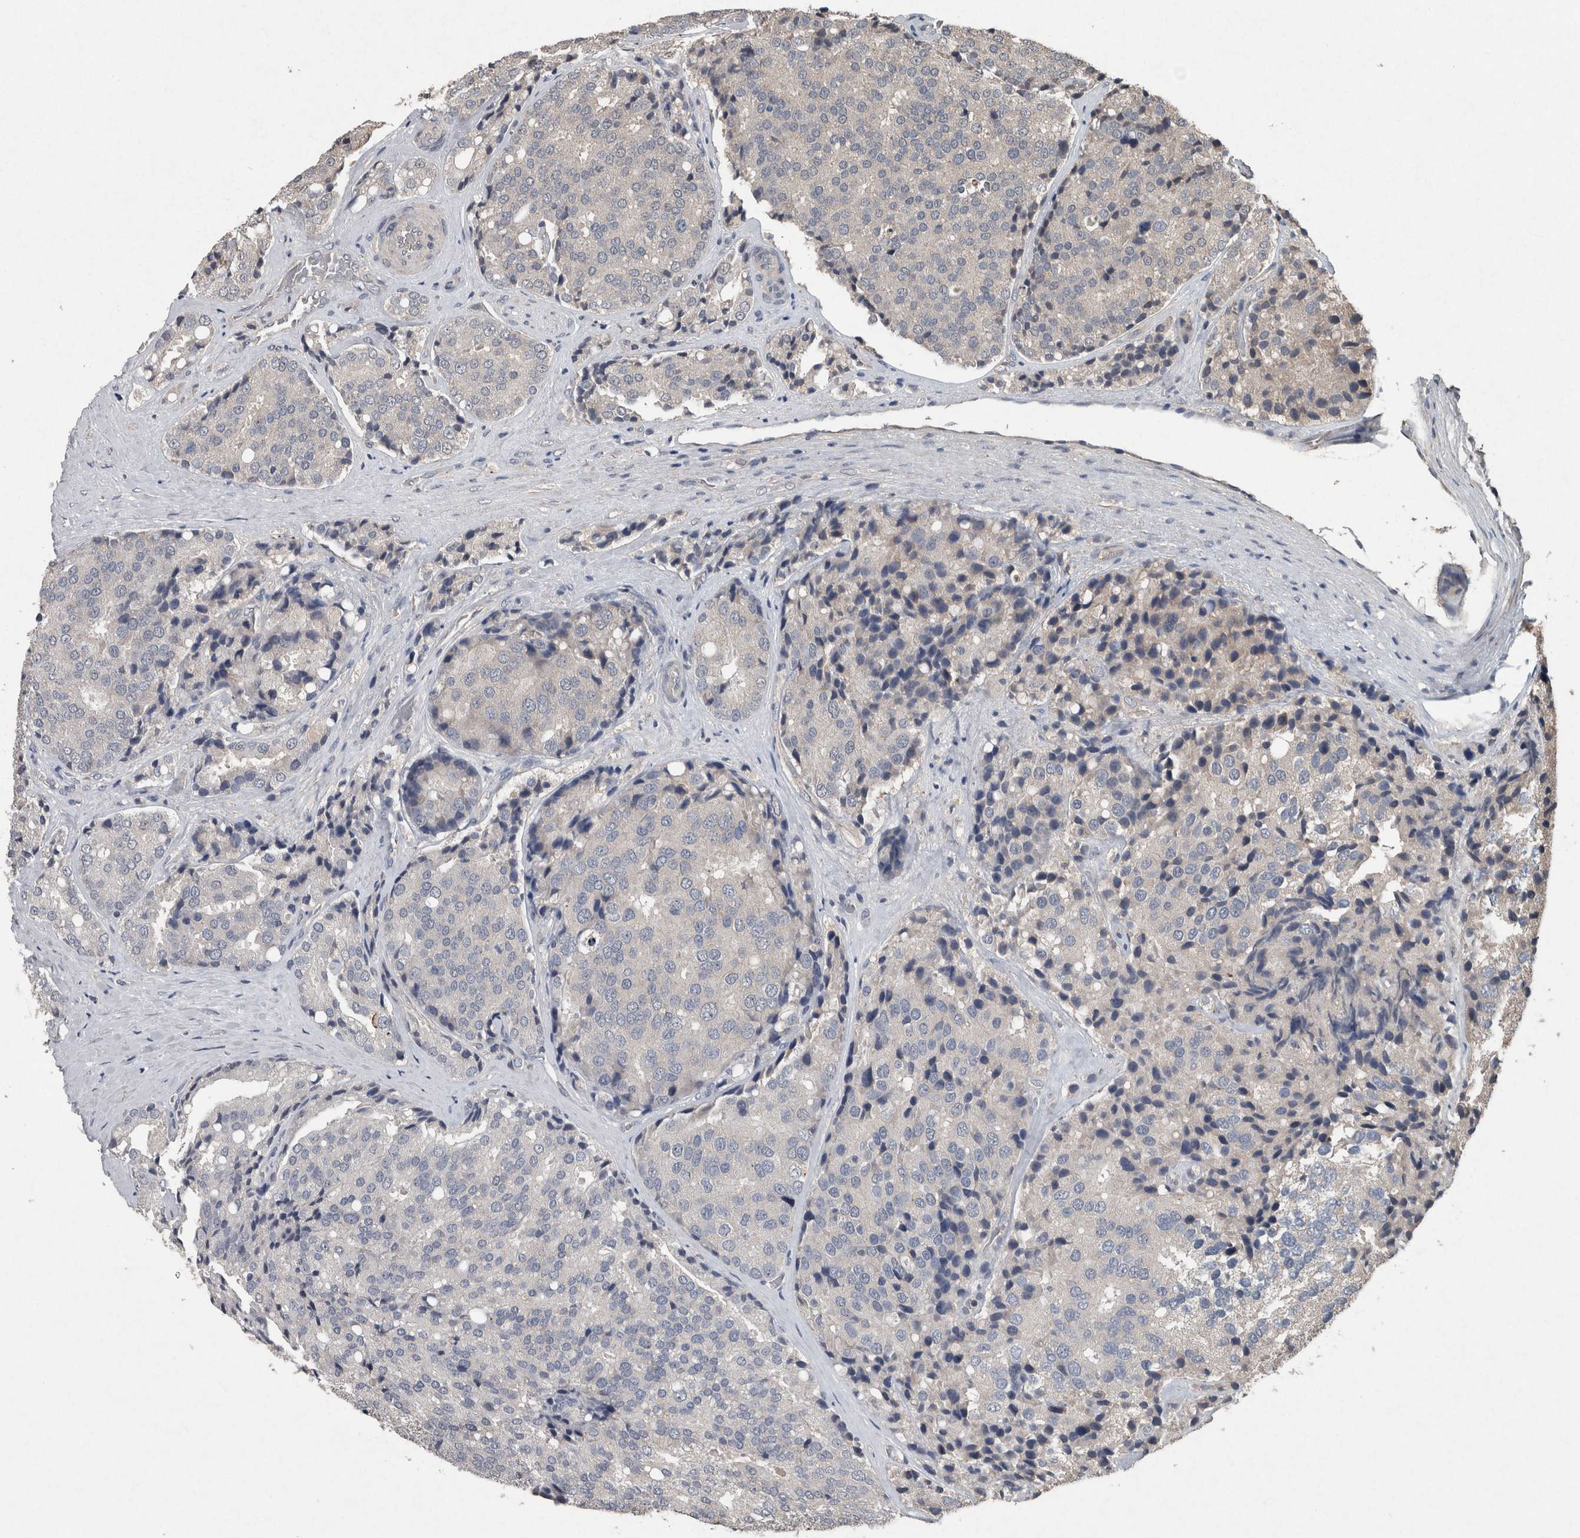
{"staining": {"intensity": "negative", "quantity": "none", "location": "none"}, "tissue": "prostate cancer", "cell_type": "Tumor cells", "image_type": "cancer", "snomed": [{"axis": "morphology", "description": "Adenocarcinoma, High grade"}, {"axis": "topography", "description": "Prostate"}], "caption": "Immunohistochemistry (IHC) micrograph of neoplastic tissue: prostate high-grade adenocarcinoma stained with DAB (3,3'-diaminobenzidine) reveals no significant protein staining in tumor cells.", "gene": "FGFRL1", "patient": {"sex": "male", "age": 50}}